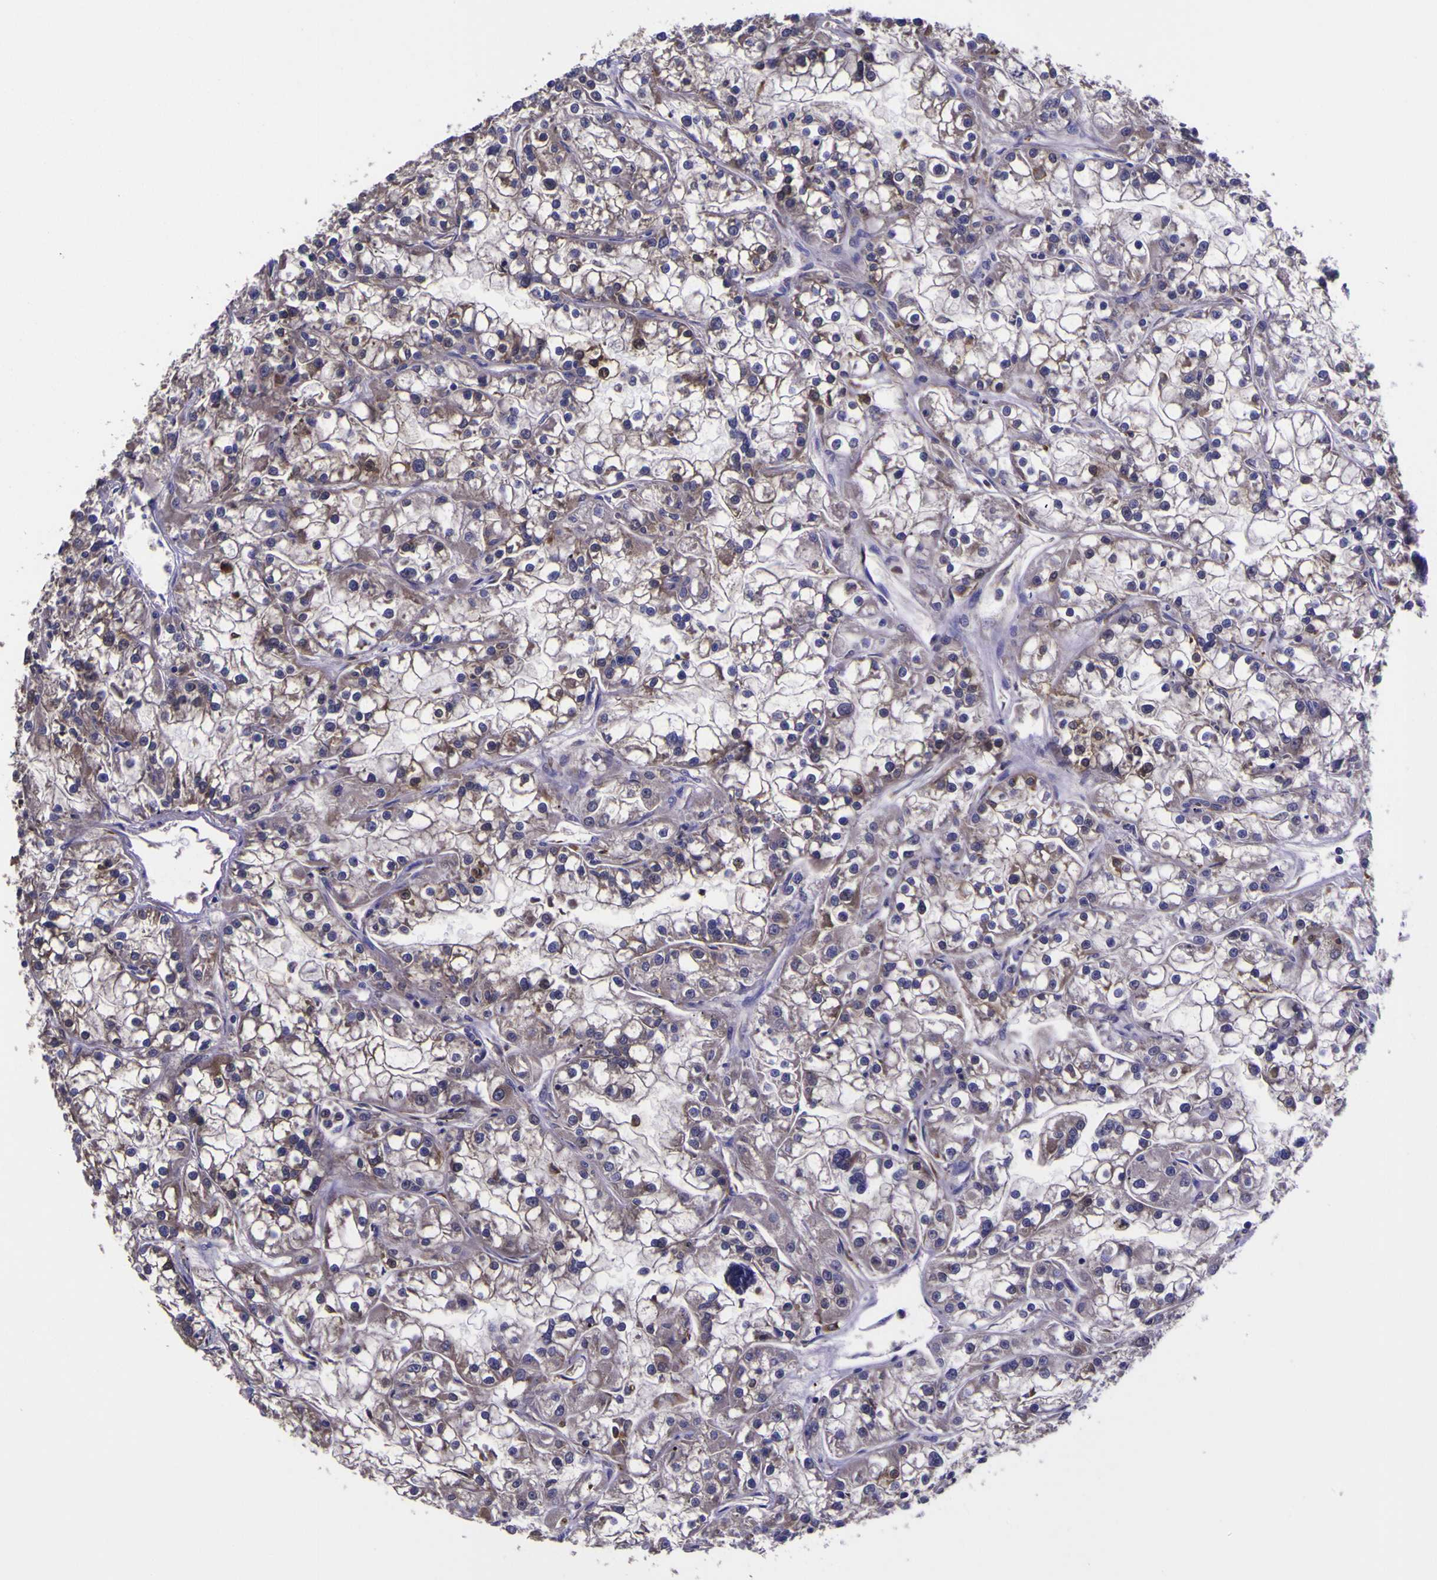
{"staining": {"intensity": "weak", "quantity": "25%-75%", "location": "cytoplasmic/membranous"}, "tissue": "renal cancer", "cell_type": "Tumor cells", "image_type": "cancer", "snomed": [{"axis": "morphology", "description": "Adenocarcinoma, NOS"}, {"axis": "topography", "description": "Kidney"}], "caption": "Immunohistochemistry (IHC) image of neoplastic tissue: human renal cancer stained using immunohistochemistry demonstrates low levels of weak protein expression localized specifically in the cytoplasmic/membranous of tumor cells, appearing as a cytoplasmic/membranous brown color.", "gene": "MAPK14", "patient": {"sex": "female", "age": 52}}